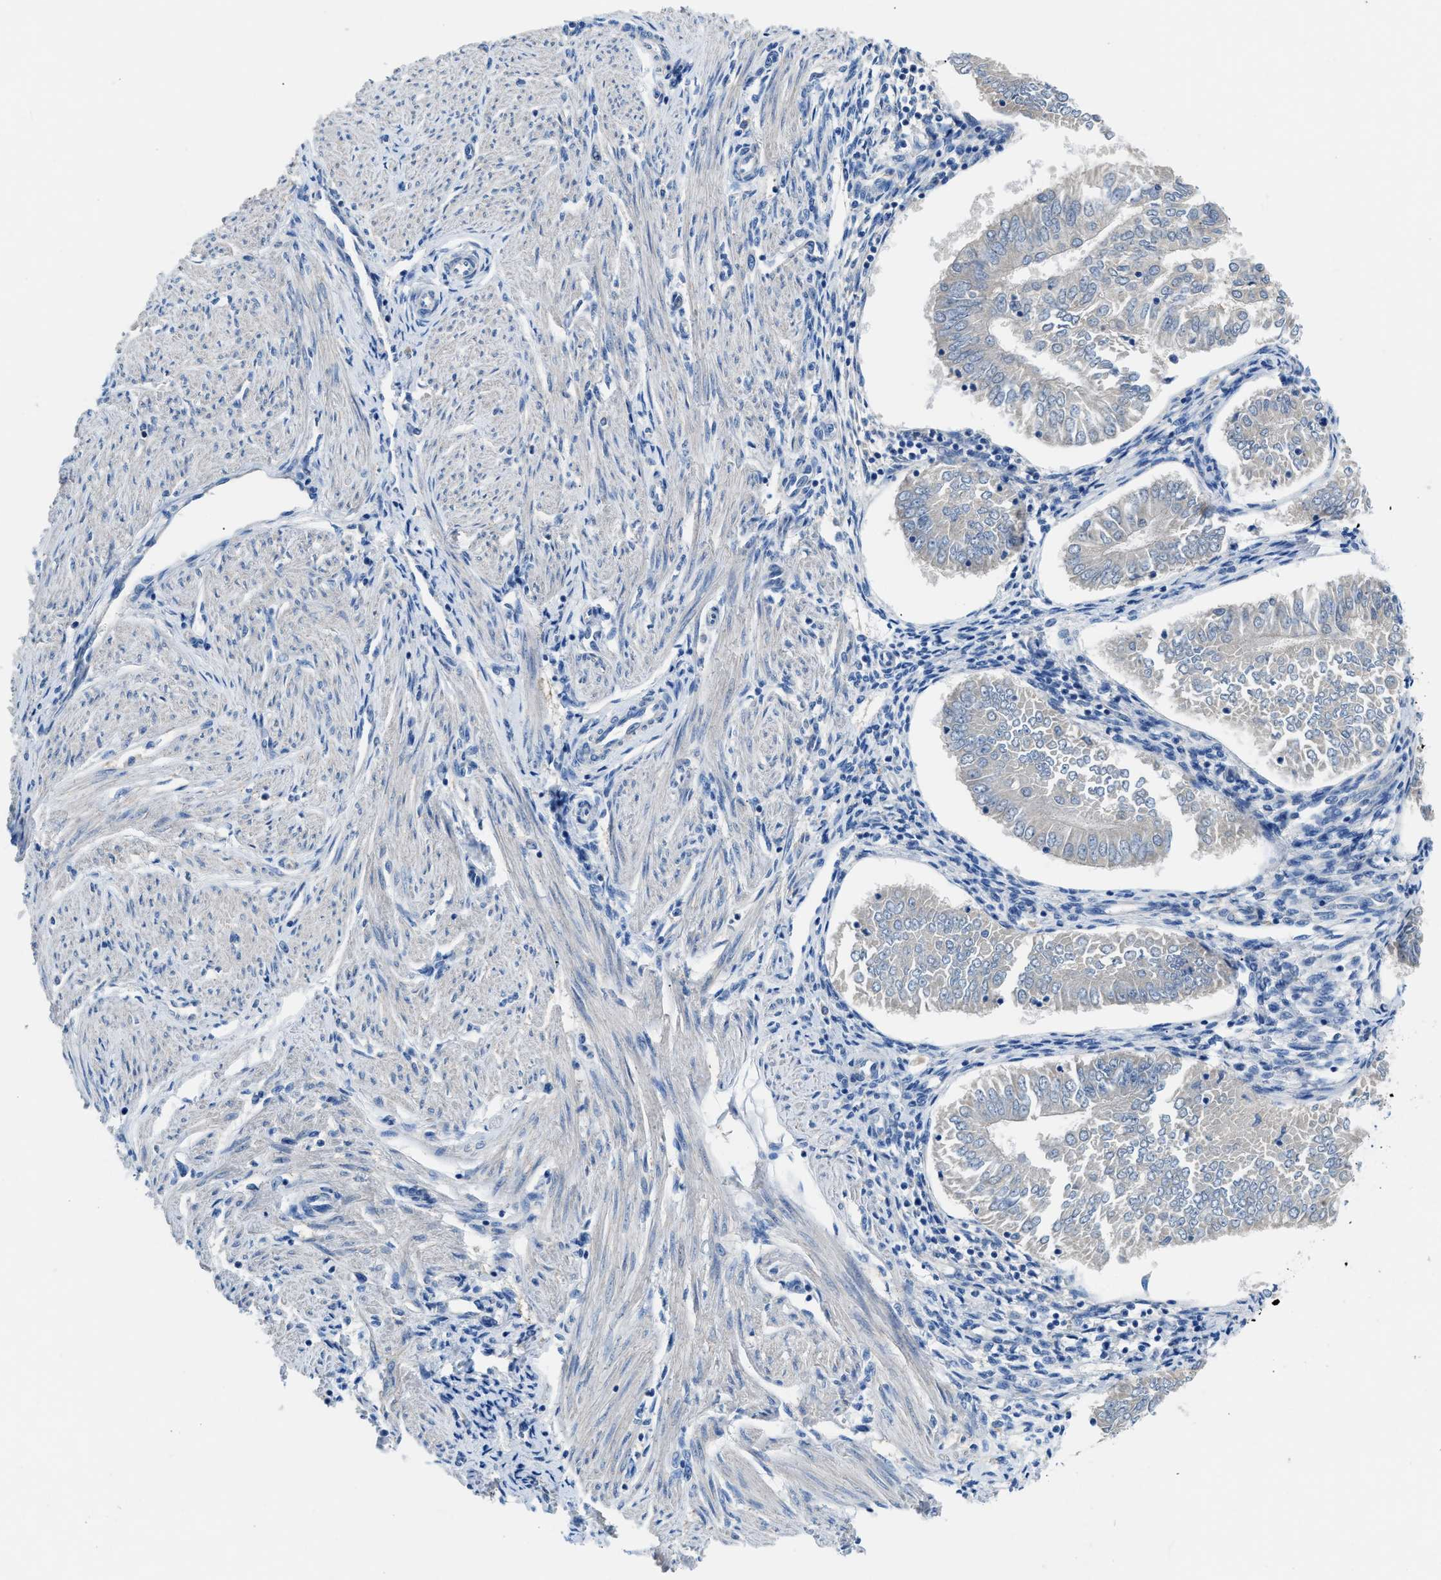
{"staining": {"intensity": "negative", "quantity": "none", "location": "none"}, "tissue": "endometrial cancer", "cell_type": "Tumor cells", "image_type": "cancer", "snomed": [{"axis": "morphology", "description": "Adenocarcinoma, NOS"}, {"axis": "topography", "description": "Endometrium"}], "caption": "The immunohistochemistry histopathology image has no significant staining in tumor cells of endometrial adenocarcinoma tissue. The staining is performed using DAB brown chromogen with nuclei counter-stained in using hematoxylin.", "gene": "SLC10A6", "patient": {"sex": "female", "age": 53}}